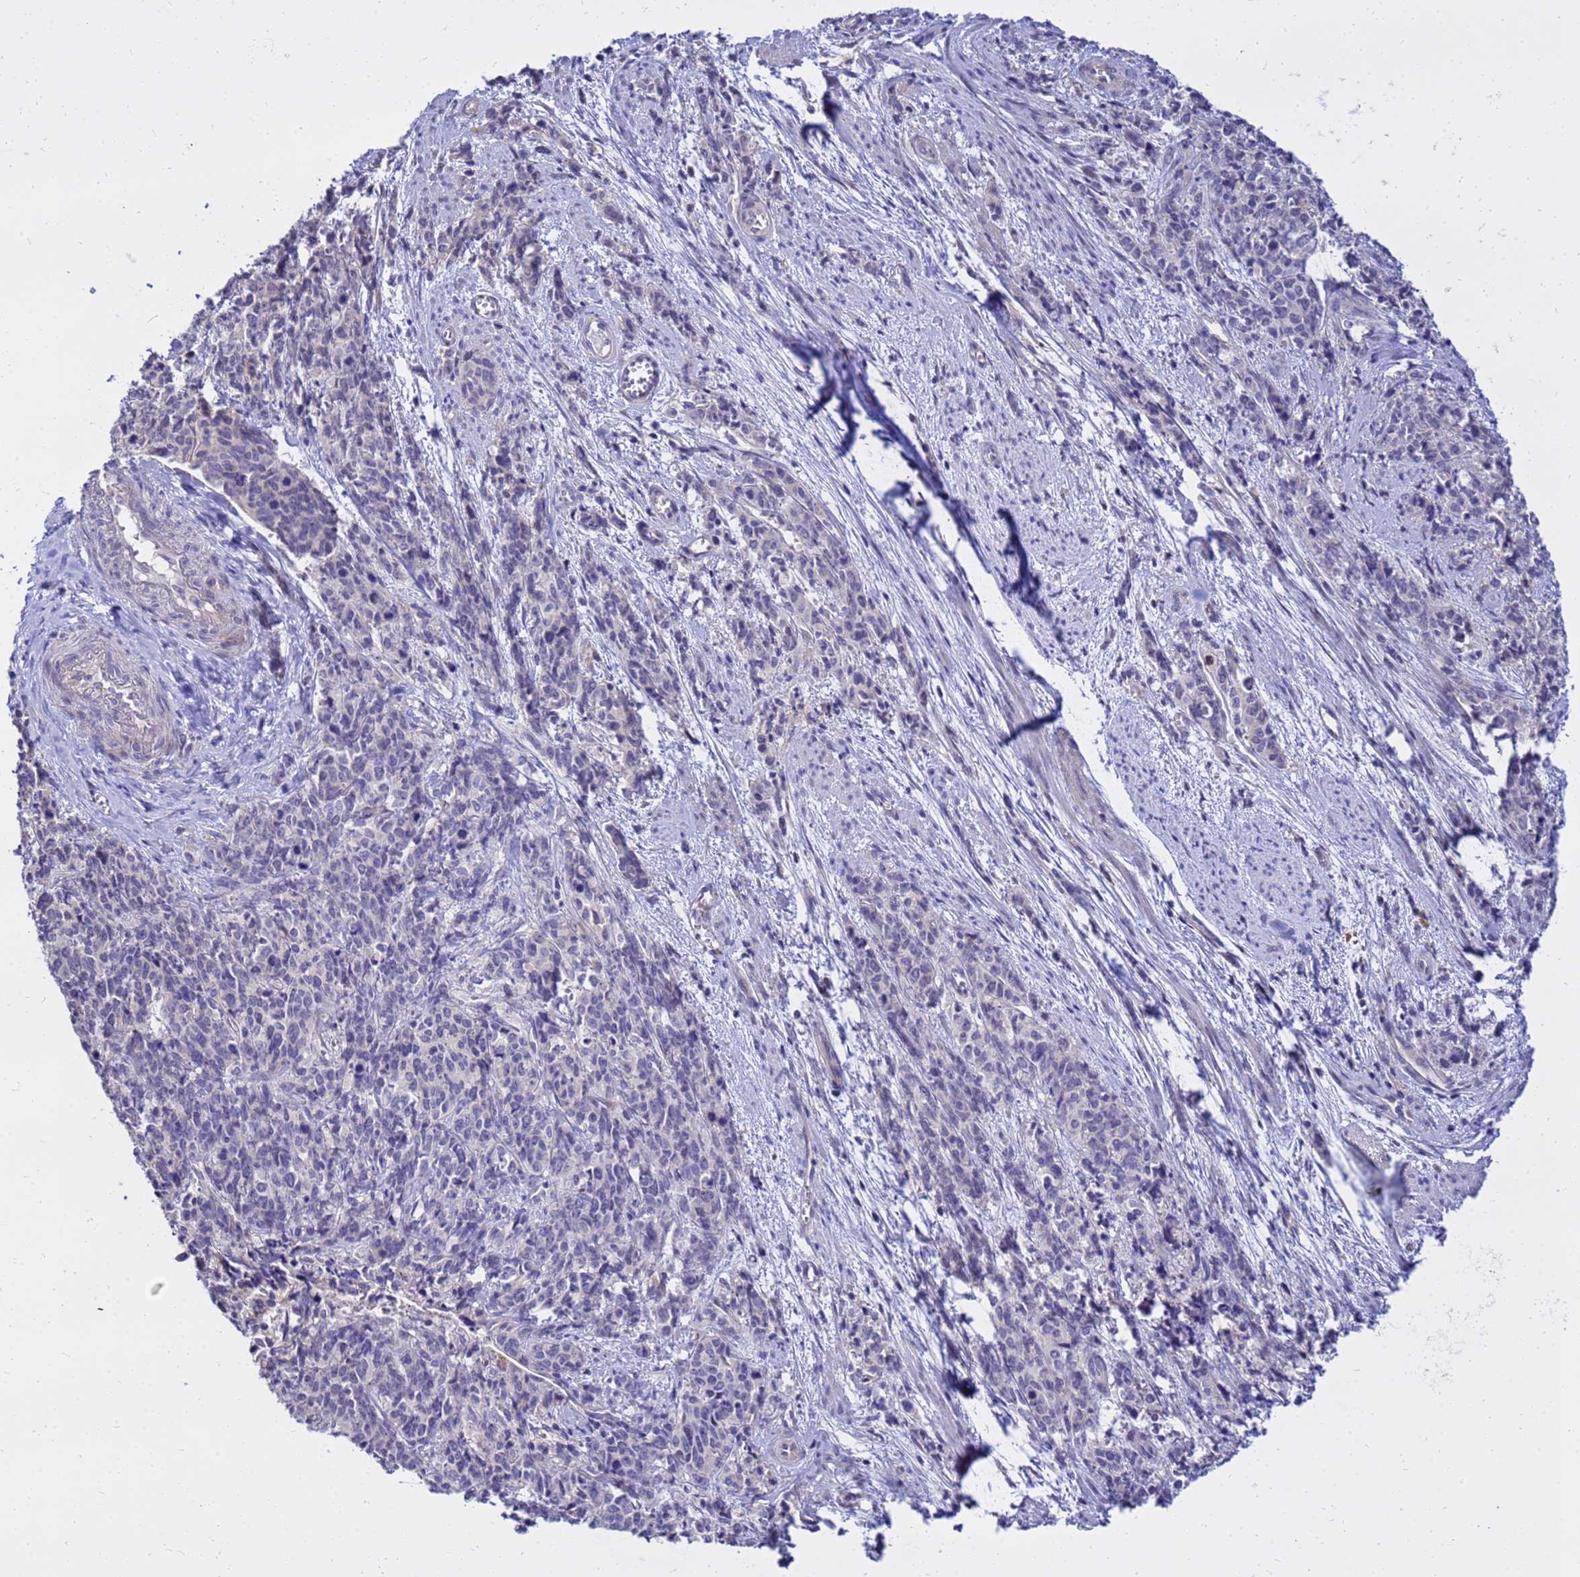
{"staining": {"intensity": "negative", "quantity": "none", "location": "none"}, "tissue": "cervical cancer", "cell_type": "Tumor cells", "image_type": "cancer", "snomed": [{"axis": "morphology", "description": "Squamous cell carcinoma, NOS"}, {"axis": "topography", "description": "Cervix"}], "caption": "IHC of human cervical cancer (squamous cell carcinoma) displays no expression in tumor cells.", "gene": "HERC5", "patient": {"sex": "female", "age": 60}}